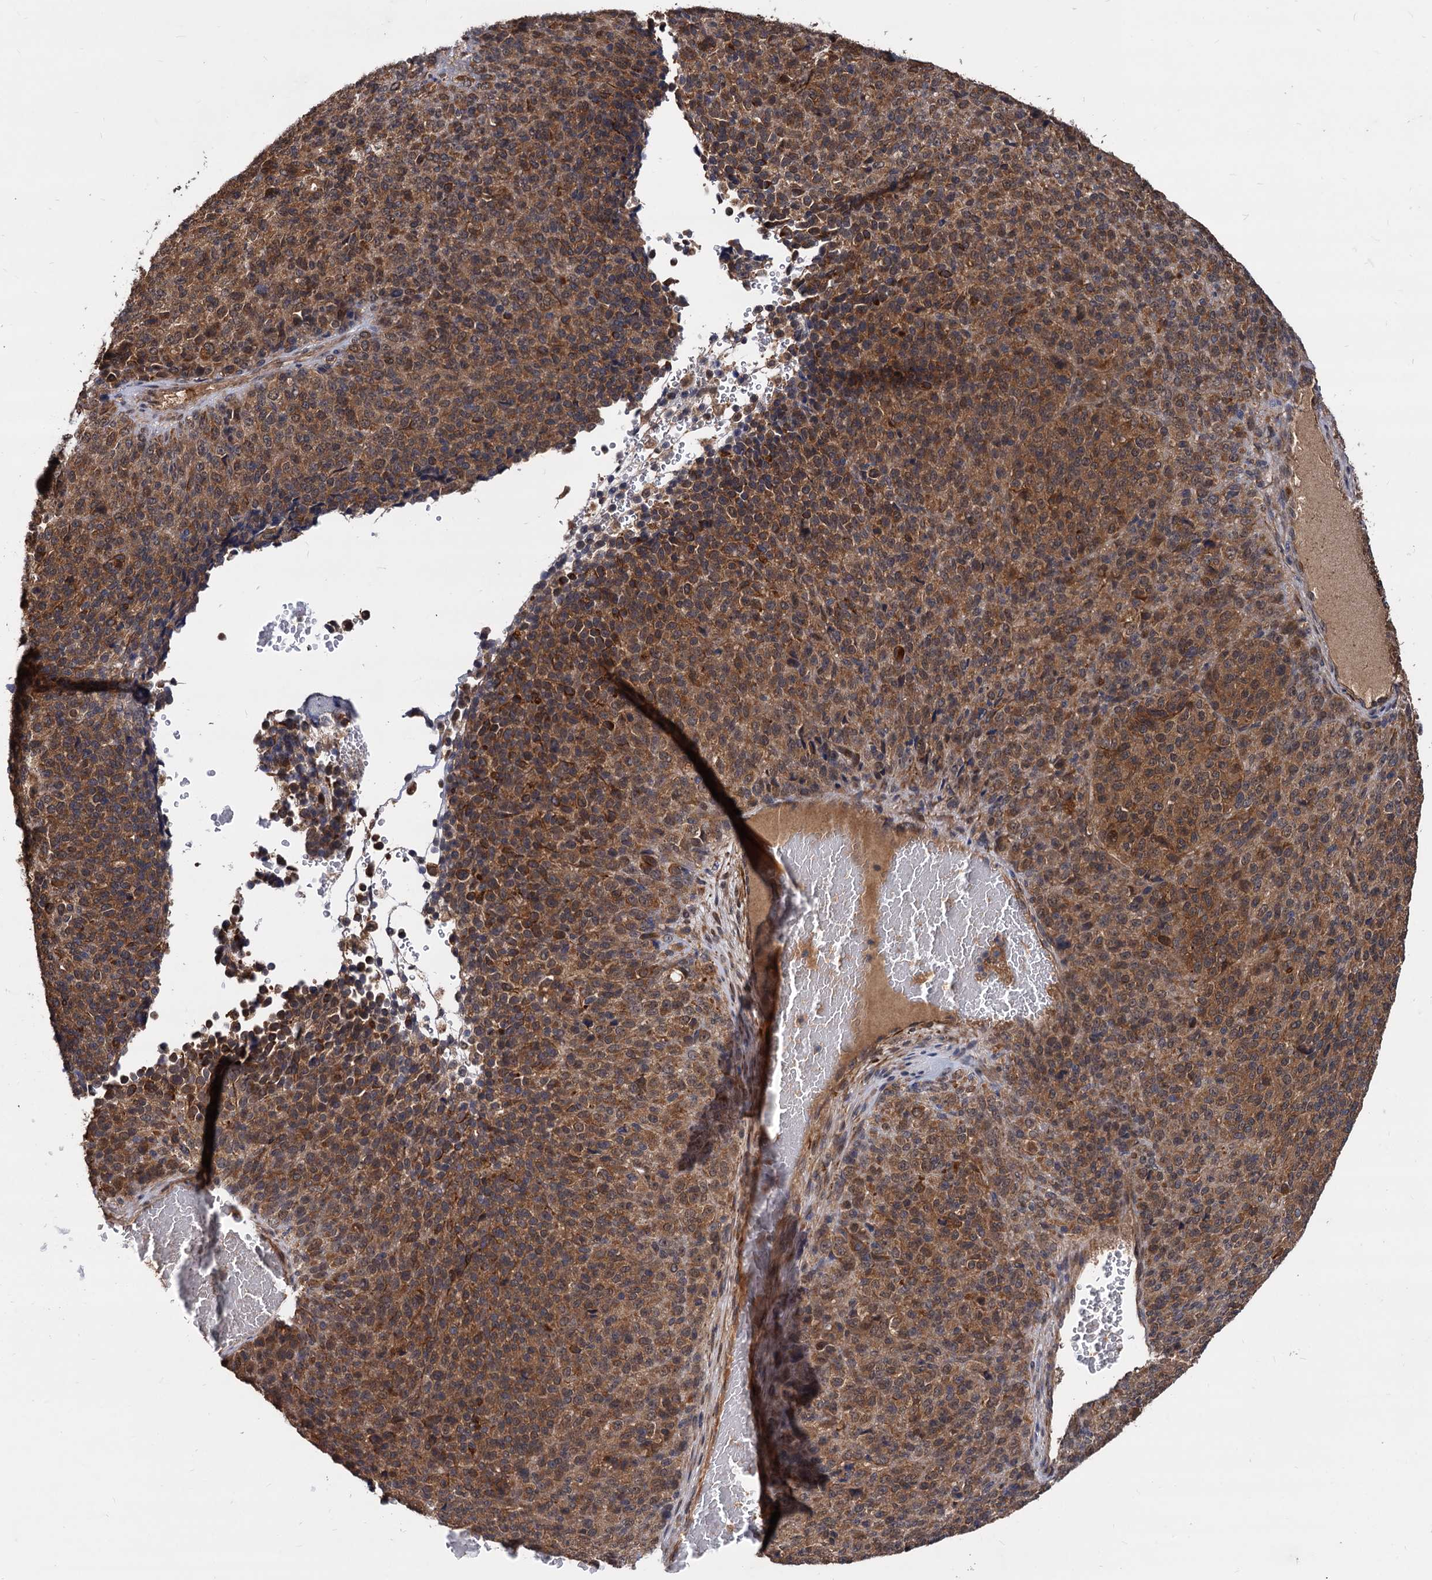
{"staining": {"intensity": "moderate", "quantity": ">75%", "location": "cytoplasmic/membranous"}, "tissue": "melanoma", "cell_type": "Tumor cells", "image_type": "cancer", "snomed": [{"axis": "morphology", "description": "Malignant melanoma, Metastatic site"}, {"axis": "topography", "description": "Brain"}], "caption": "Brown immunohistochemical staining in malignant melanoma (metastatic site) reveals moderate cytoplasmic/membranous positivity in about >75% of tumor cells.", "gene": "PSMD4", "patient": {"sex": "female", "age": 56}}